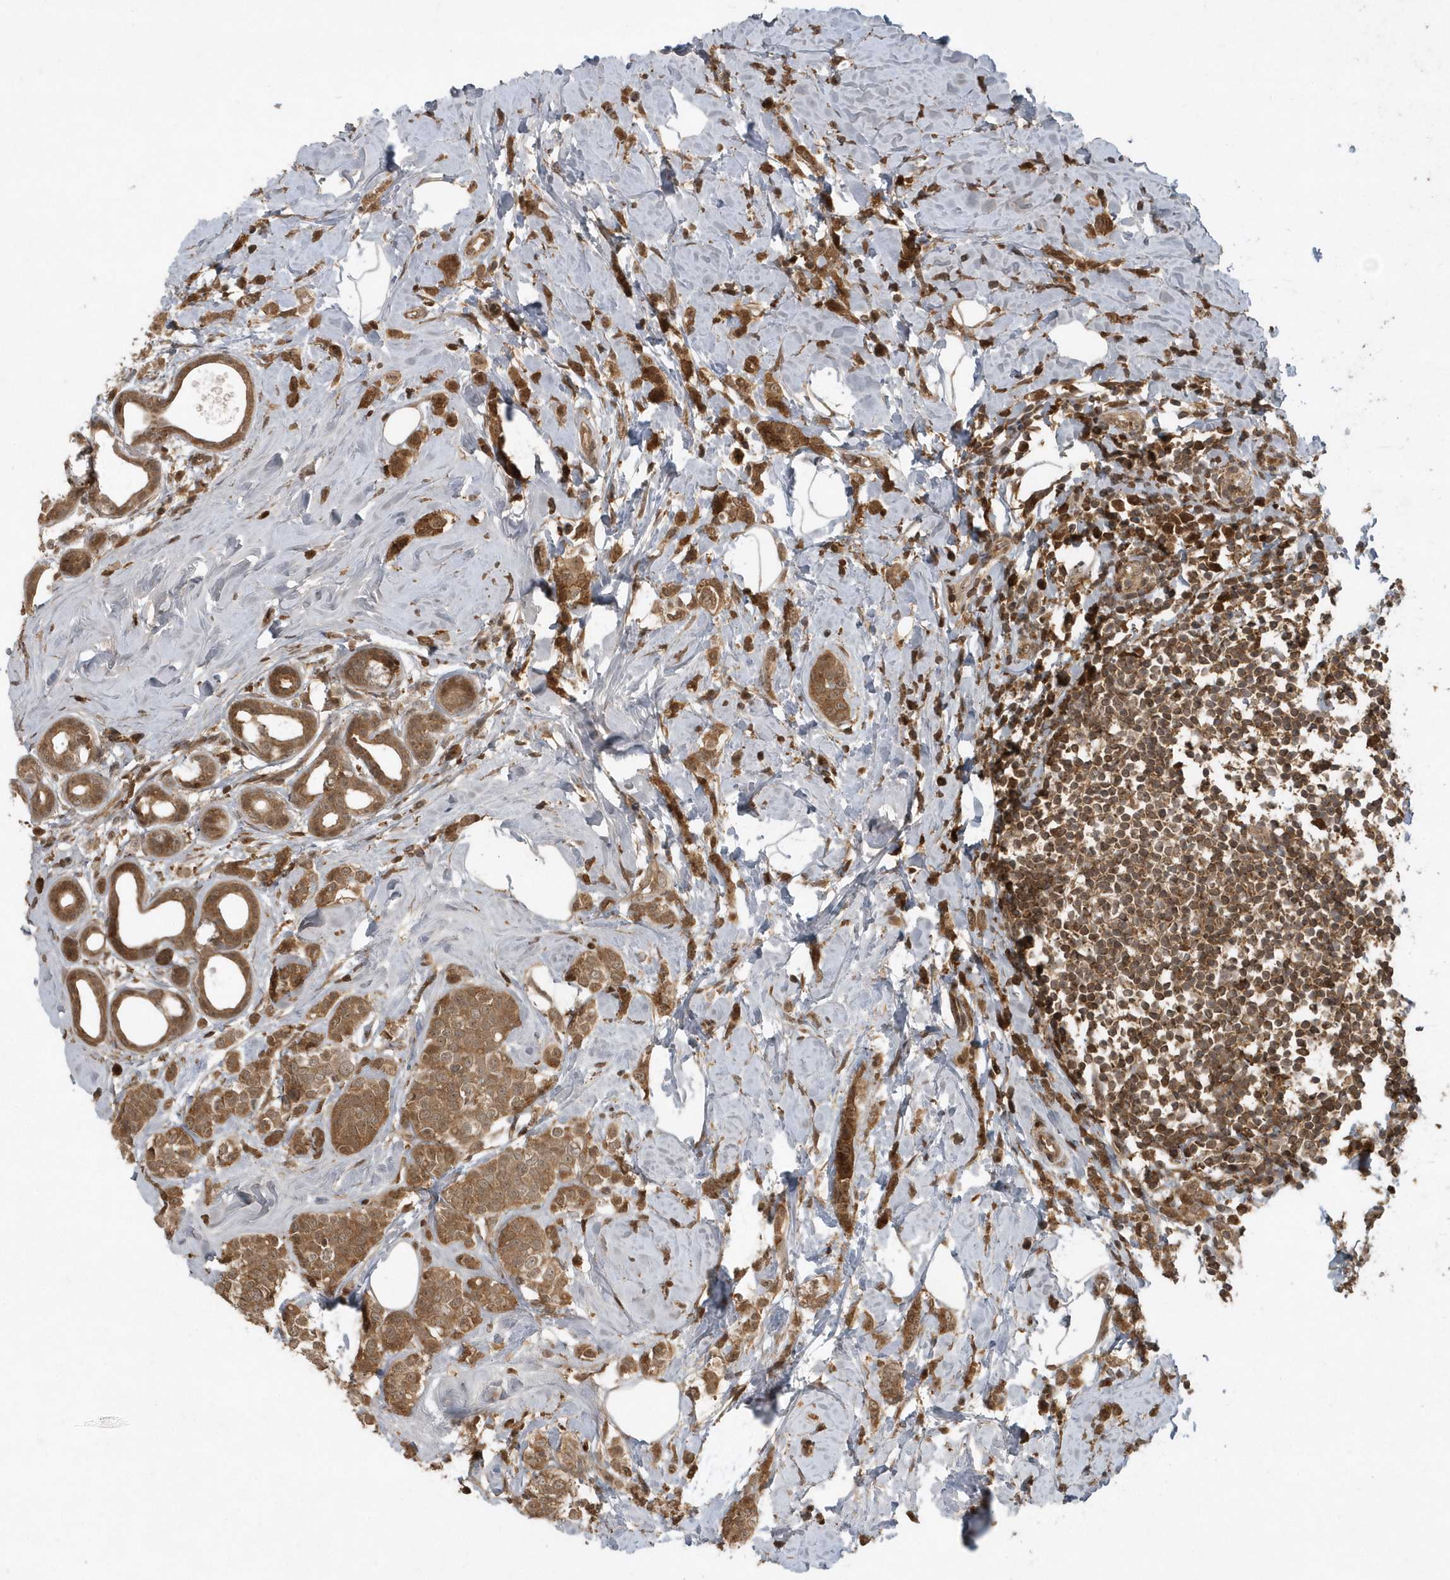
{"staining": {"intensity": "moderate", "quantity": ">75%", "location": "cytoplasmic/membranous"}, "tissue": "breast cancer", "cell_type": "Tumor cells", "image_type": "cancer", "snomed": [{"axis": "morphology", "description": "Lobular carcinoma"}, {"axis": "topography", "description": "Breast"}], "caption": "Immunohistochemical staining of human breast lobular carcinoma shows medium levels of moderate cytoplasmic/membranous positivity in about >75% of tumor cells.", "gene": "LACC1", "patient": {"sex": "female", "age": 47}}